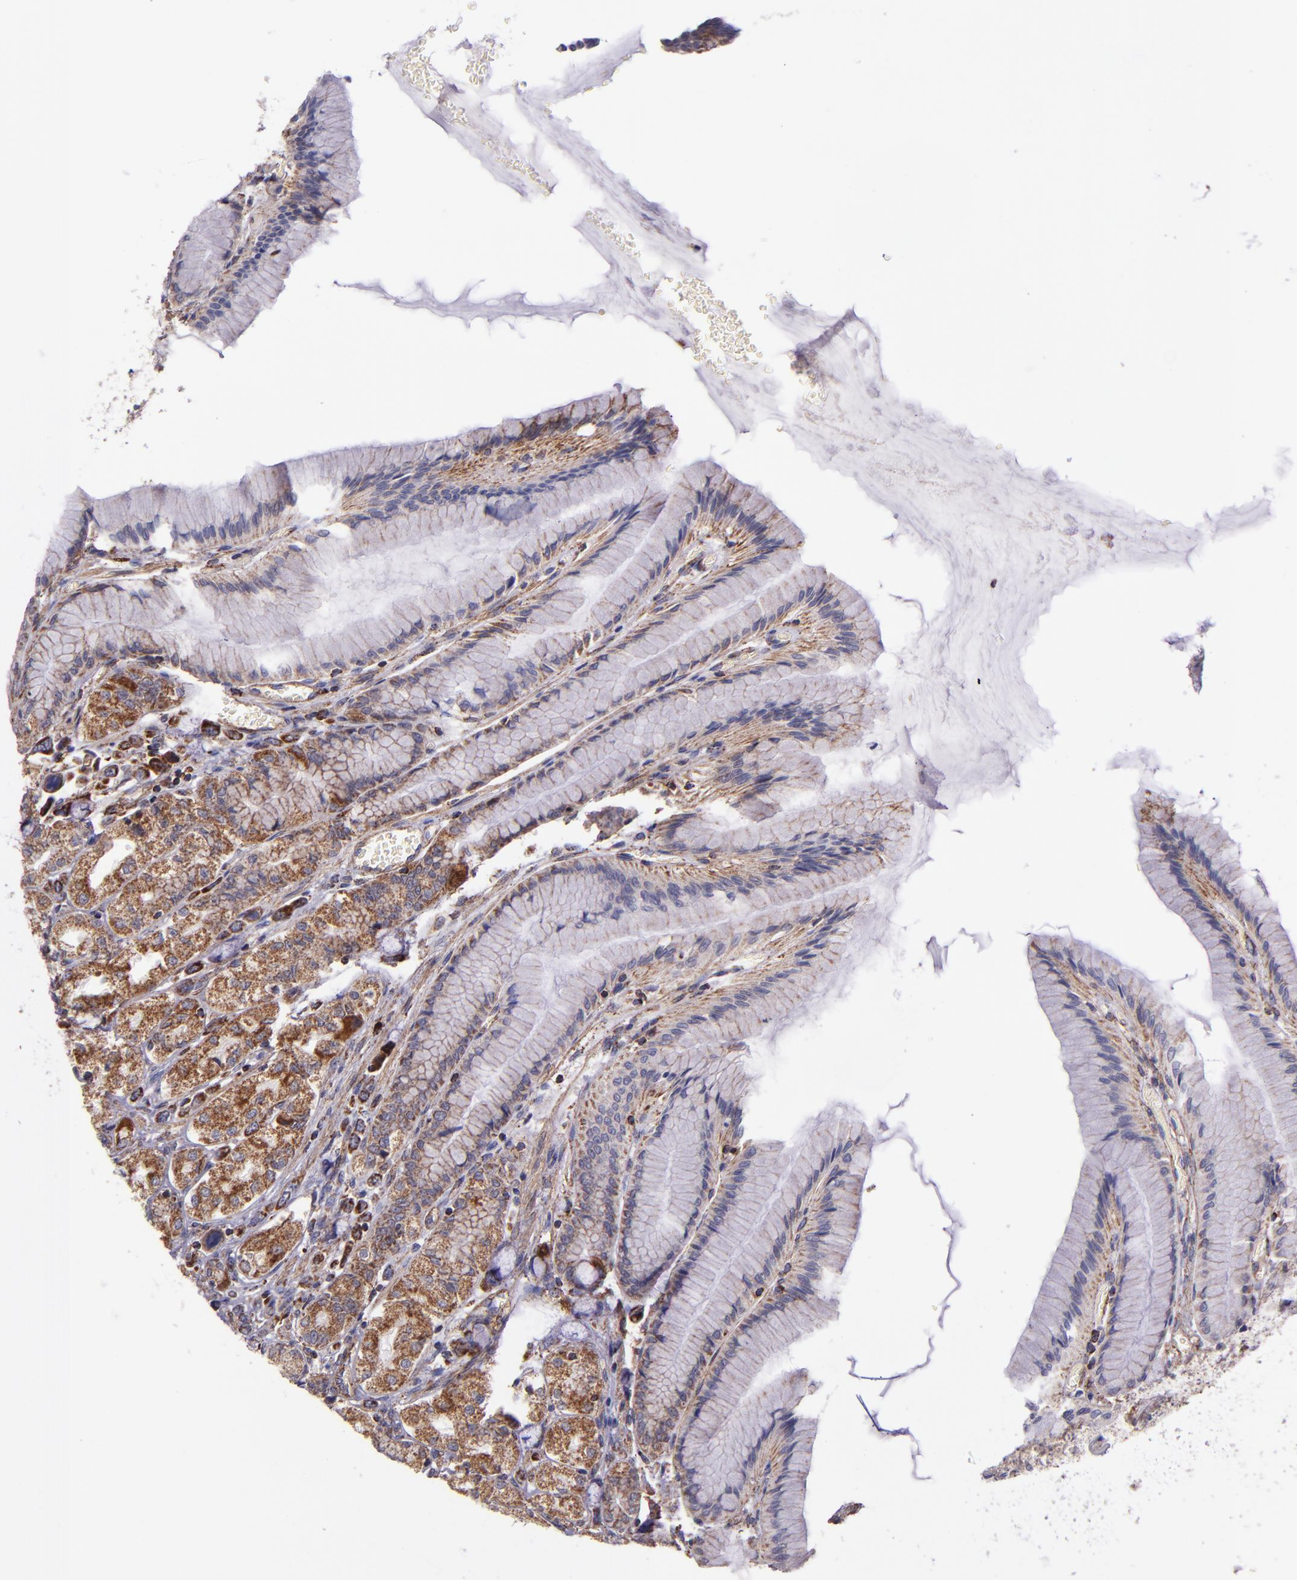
{"staining": {"intensity": "moderate", "quantity": "25%-75%", "location": "cytoplasmic/membranous"}, "tissue": "stomach", "cell_type": "Glandular cells", "image_type": "normal", "snomed": [{"axis": "morphology", "description": "Normal tissue, NOS"}, {"axis": "morphology", "description": "Adenocarcinoma, NOS"}, {"axis": "topography", "description": "Stomach"}, {"axis": "topography", "description": "Stomach, lower"}], "caption": "Moderate cytoplasmic/membranous positivity for a protein is present in about 25%-75% of glandular cells of unremarkable stomach using immunohistochemistry (IHC).", "gene": "IDH3G", "patient": {"sex": "female", "age": 65}}